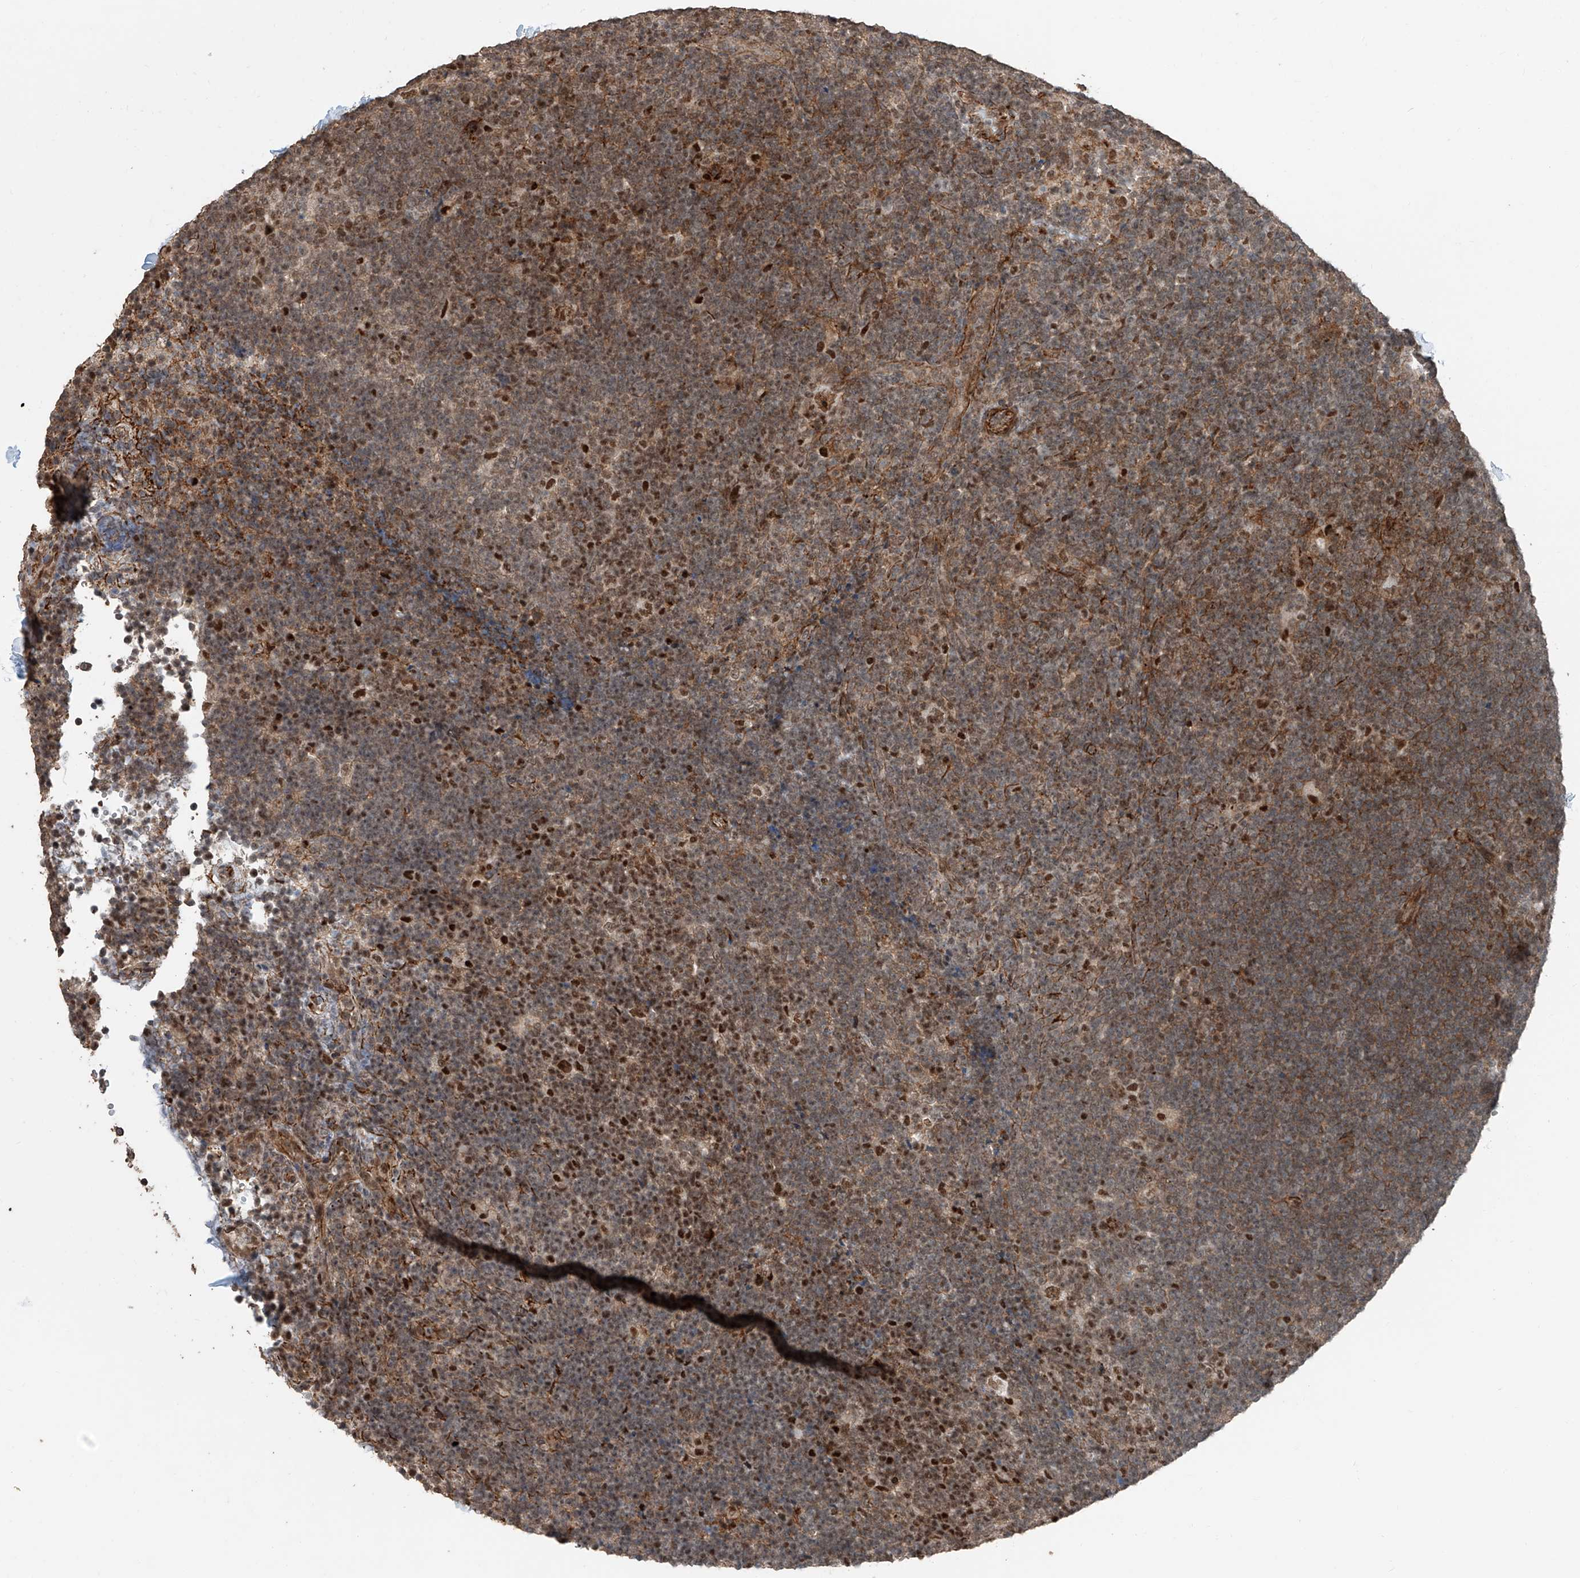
{"staining": {"intensity": "moderate", "quantity": ">75%", "location": "nuclear"}, "tissue": "lymphoma", "cell_type": "Tumor cells", "image_type": "cancer", "snomed": [{"axis": "morphology", "description": "Hodgkin's disease, NOS"}, {"axis": "topography", "description": "Lymph node"}], "caption": "Hodgkin's disease was stained to show a protein in brown. There is medium levels of moderate nuclear staining in approximately >75% of tumor cells.", "gene": "SDE2", "patient": {"sex": "female", "age": 57}}